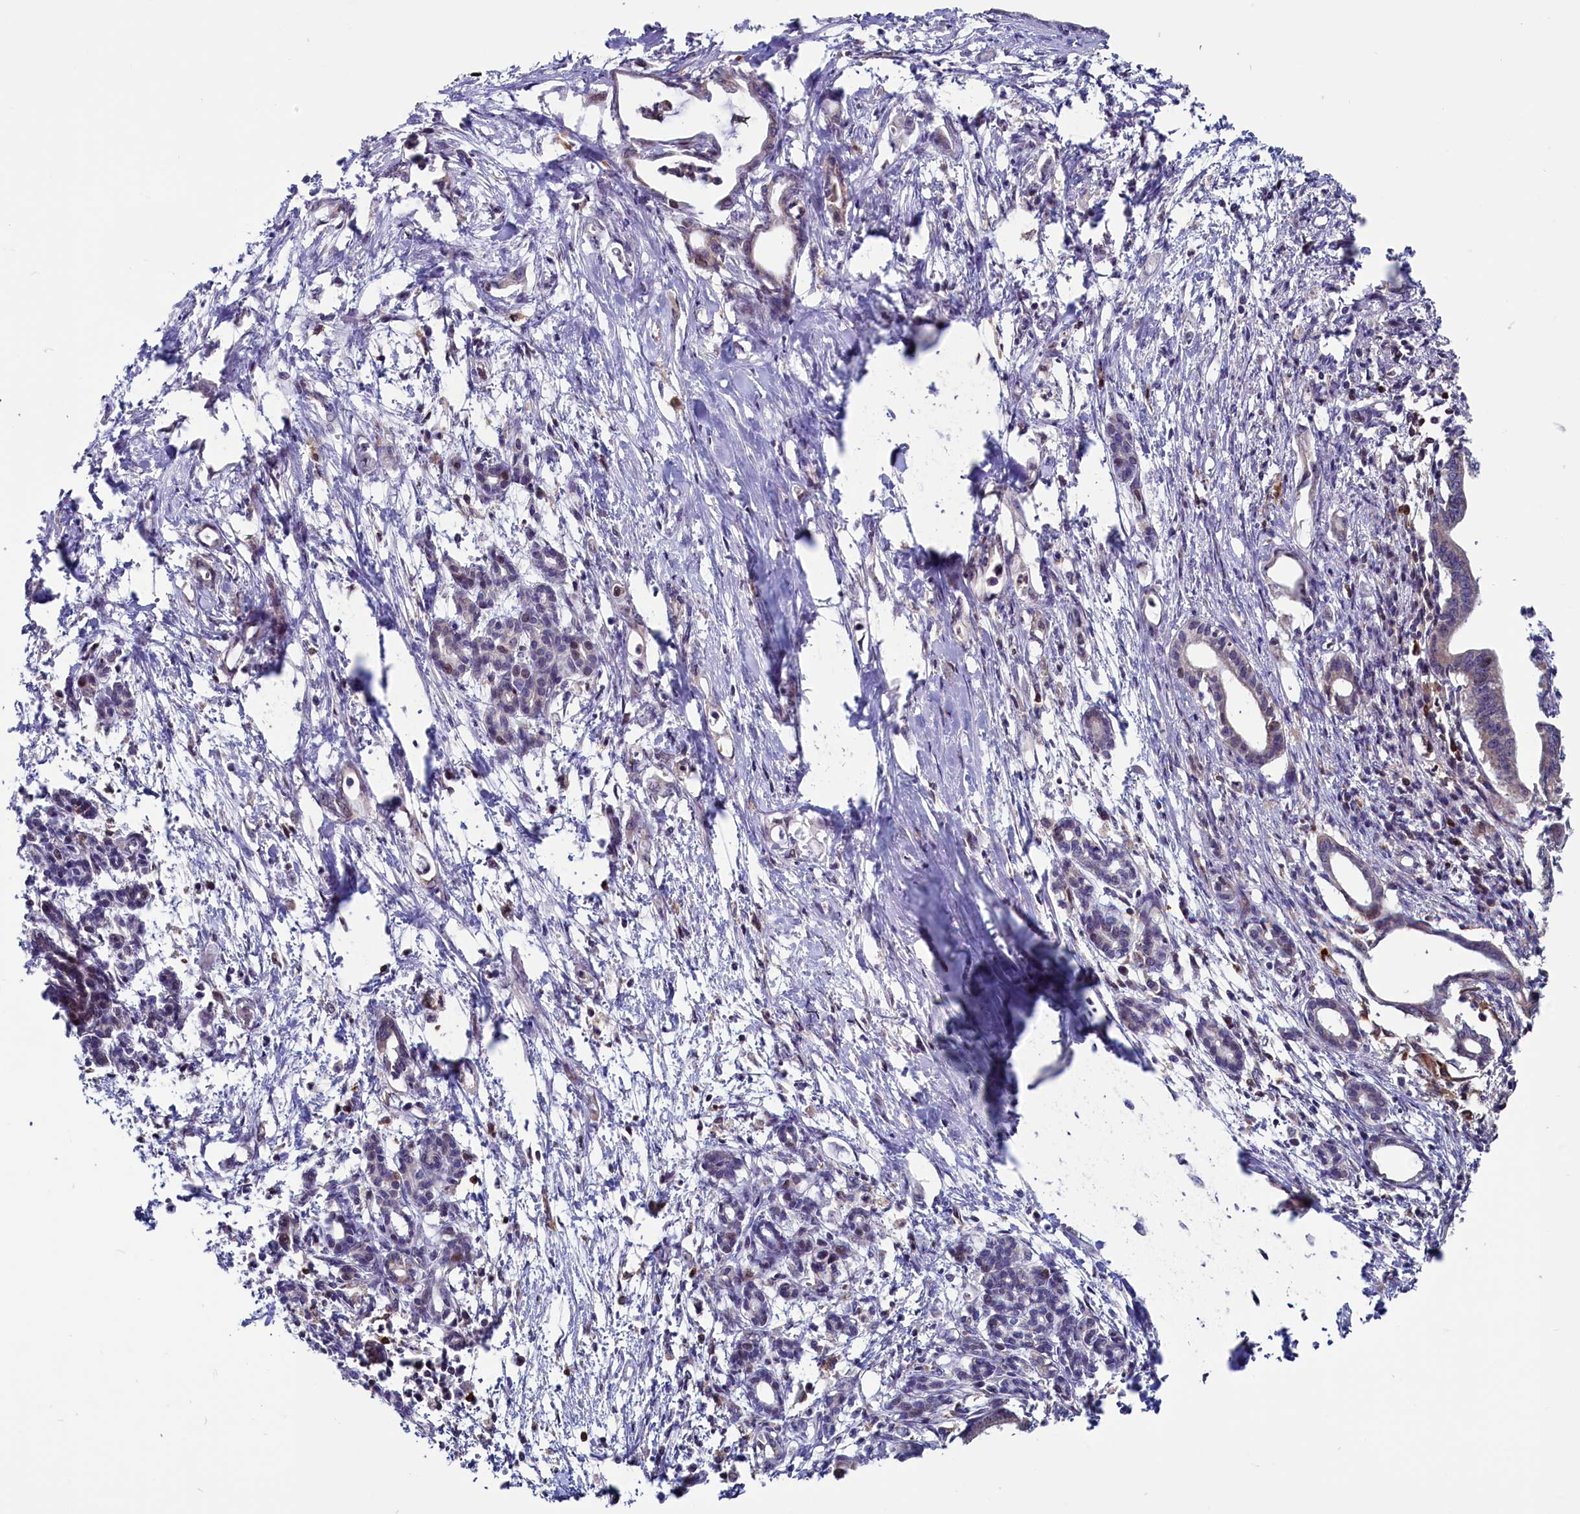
{"staining": {"intensity": "weak", "quantity": "<25%", "location": "cytoplasmic/membranous,nuclear"}, "tissue": "pancreatic cancer", "cell_type": "Tumor cells", "image_type": "cancer", "snomed": [{"axis": "morphology", "description": "Adenocarcinoma, NOS"}, {"axis": "topography", "description": "Pancreas"}], "caption": "An image of pancreatic cancer (adenocarcinoma) stained for a protein exhibits no brown staining in tumor cells.", "gene": "CIAPIN1", "patient": {"sex": "female", "age": 55}}